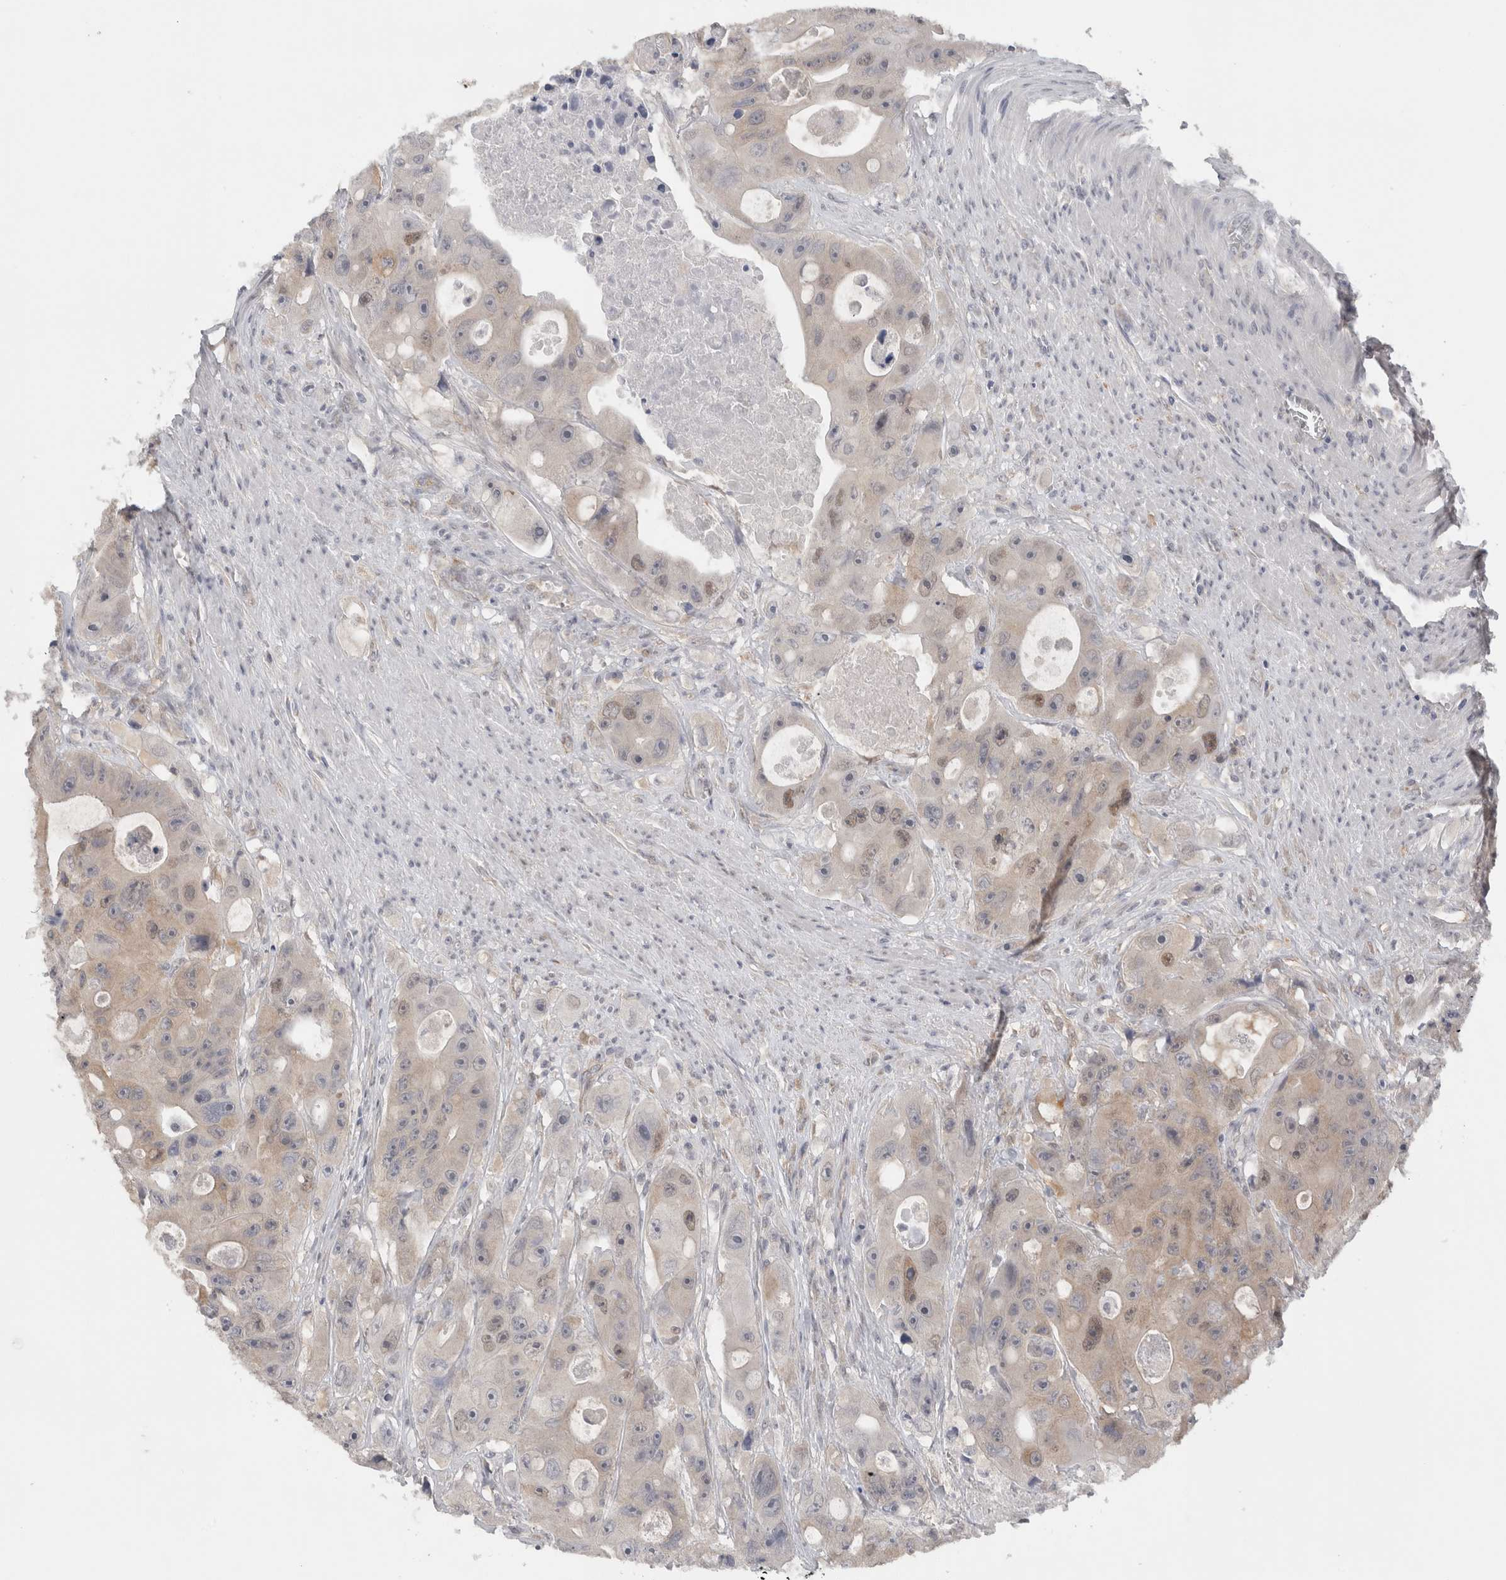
{"staining": {"intensity": "weak", "quantity": "25%-75%", "location": "cytoplasmic/membranous,nuclear"}, "tissue": "colorectal cancer", "cell_type": "Tumor cells", "image_type": "cancer", "snomed": [{"axis": "morphology", "description": "Adenocarcinoma, NOS"}, {"axis": "topography", "description": "Colon"}], "caption": "Colorectal adenocarcinoma was stained to show a protein in brown. There is low levels of weak cytoplasmic/membranous and nuclear staining in about 25%-75% of tumor cells. The staining was performed using DAB, with brown indicating positive protein expression. Nuclei are stained blue with hematoxylin.", "gene": "DYRK2", "patient": {"sex": "female", "age": 46}}